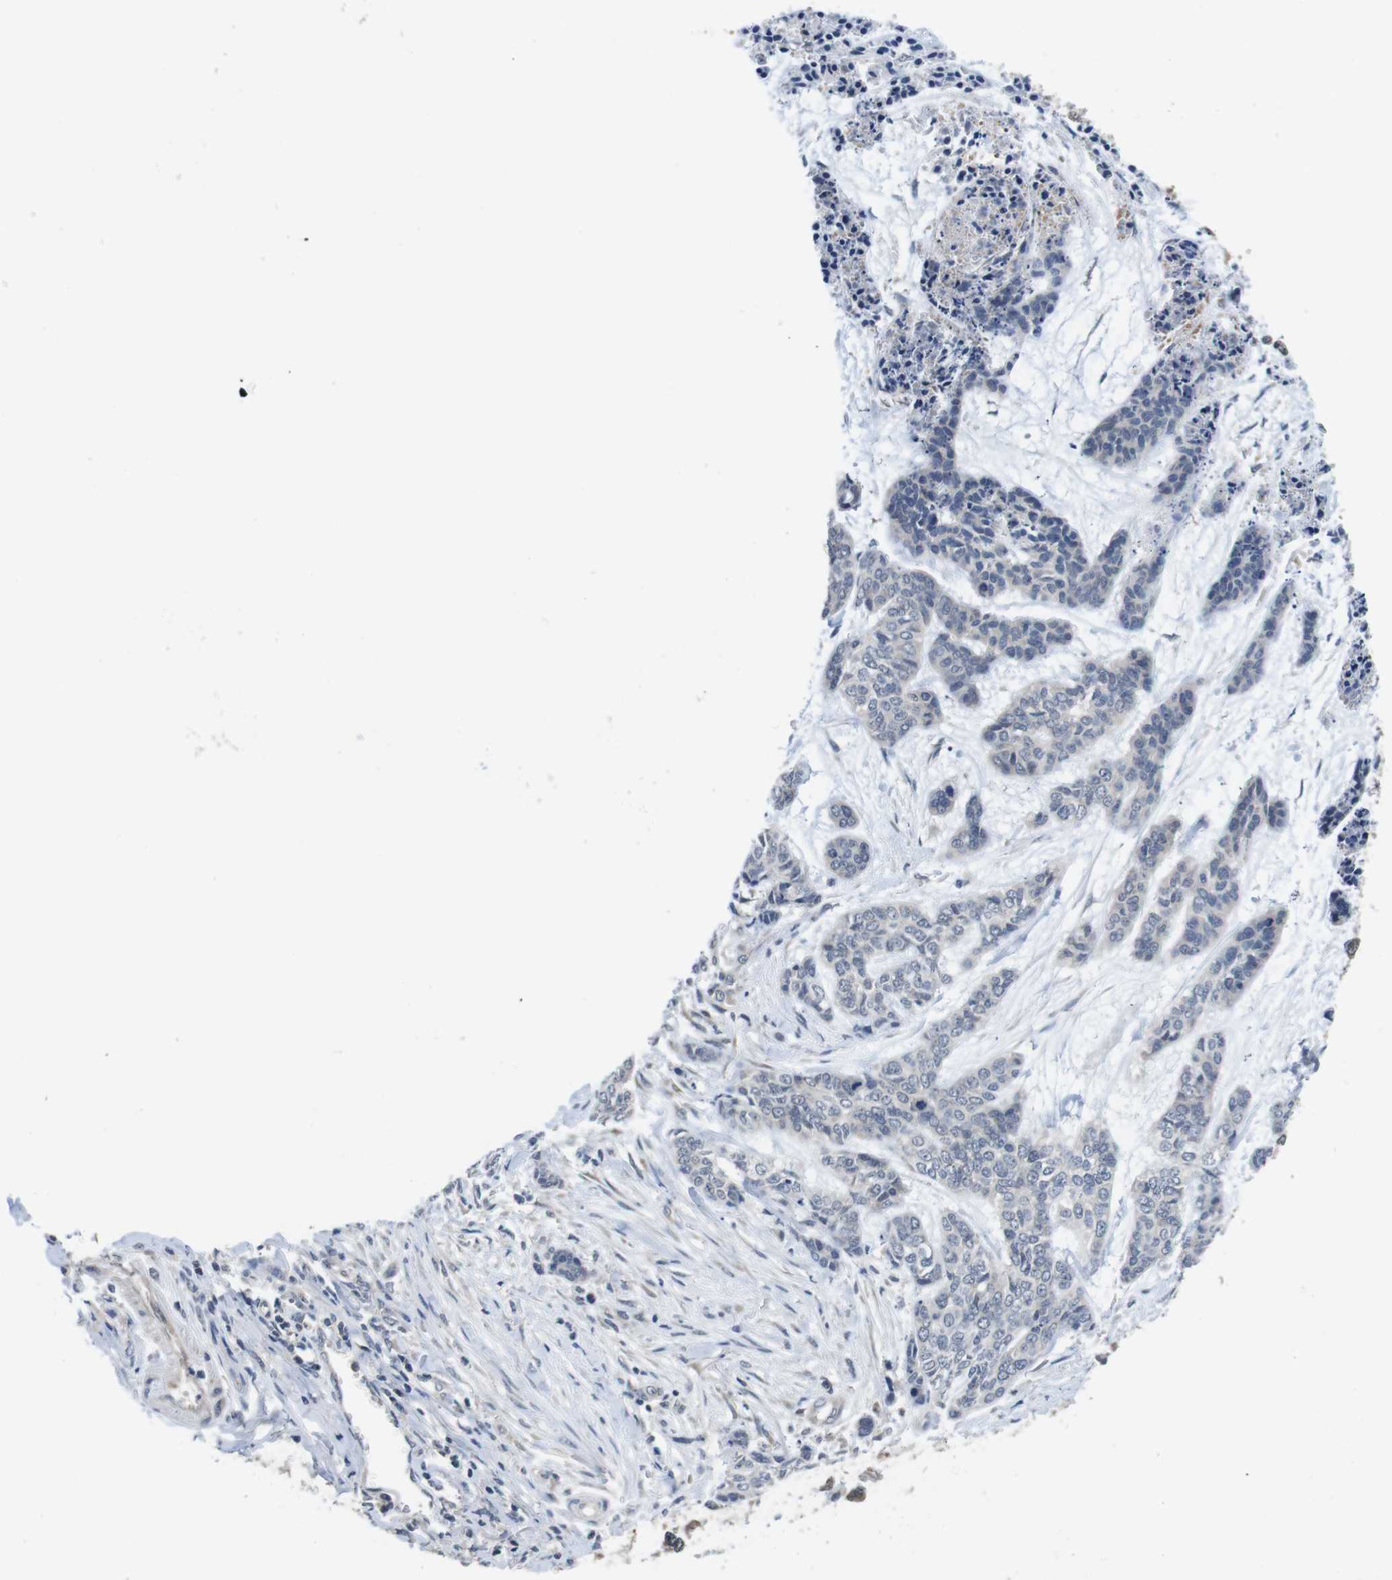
{"staining": {"intensity": "negative", "quantity": "none", "location": "none"}, "tissue": "skin cancer", "cell_type": "Tumor cells", "image_type": "cancer", "snomed": [{"axis": "morphology", "description": "Basal cell carcinoma"}, {"axis": "topography", "description": "Skin"}], "caption": "IHC image of basal cell carcinoma (skin) stained for a protein (brown), which displays no positivity in tumor cells. (Immunohistochemistry (ihc), brightfield microscopy, high magnification).", "gene": "FADD", "patient": {"sex": "female", "age": 64}}